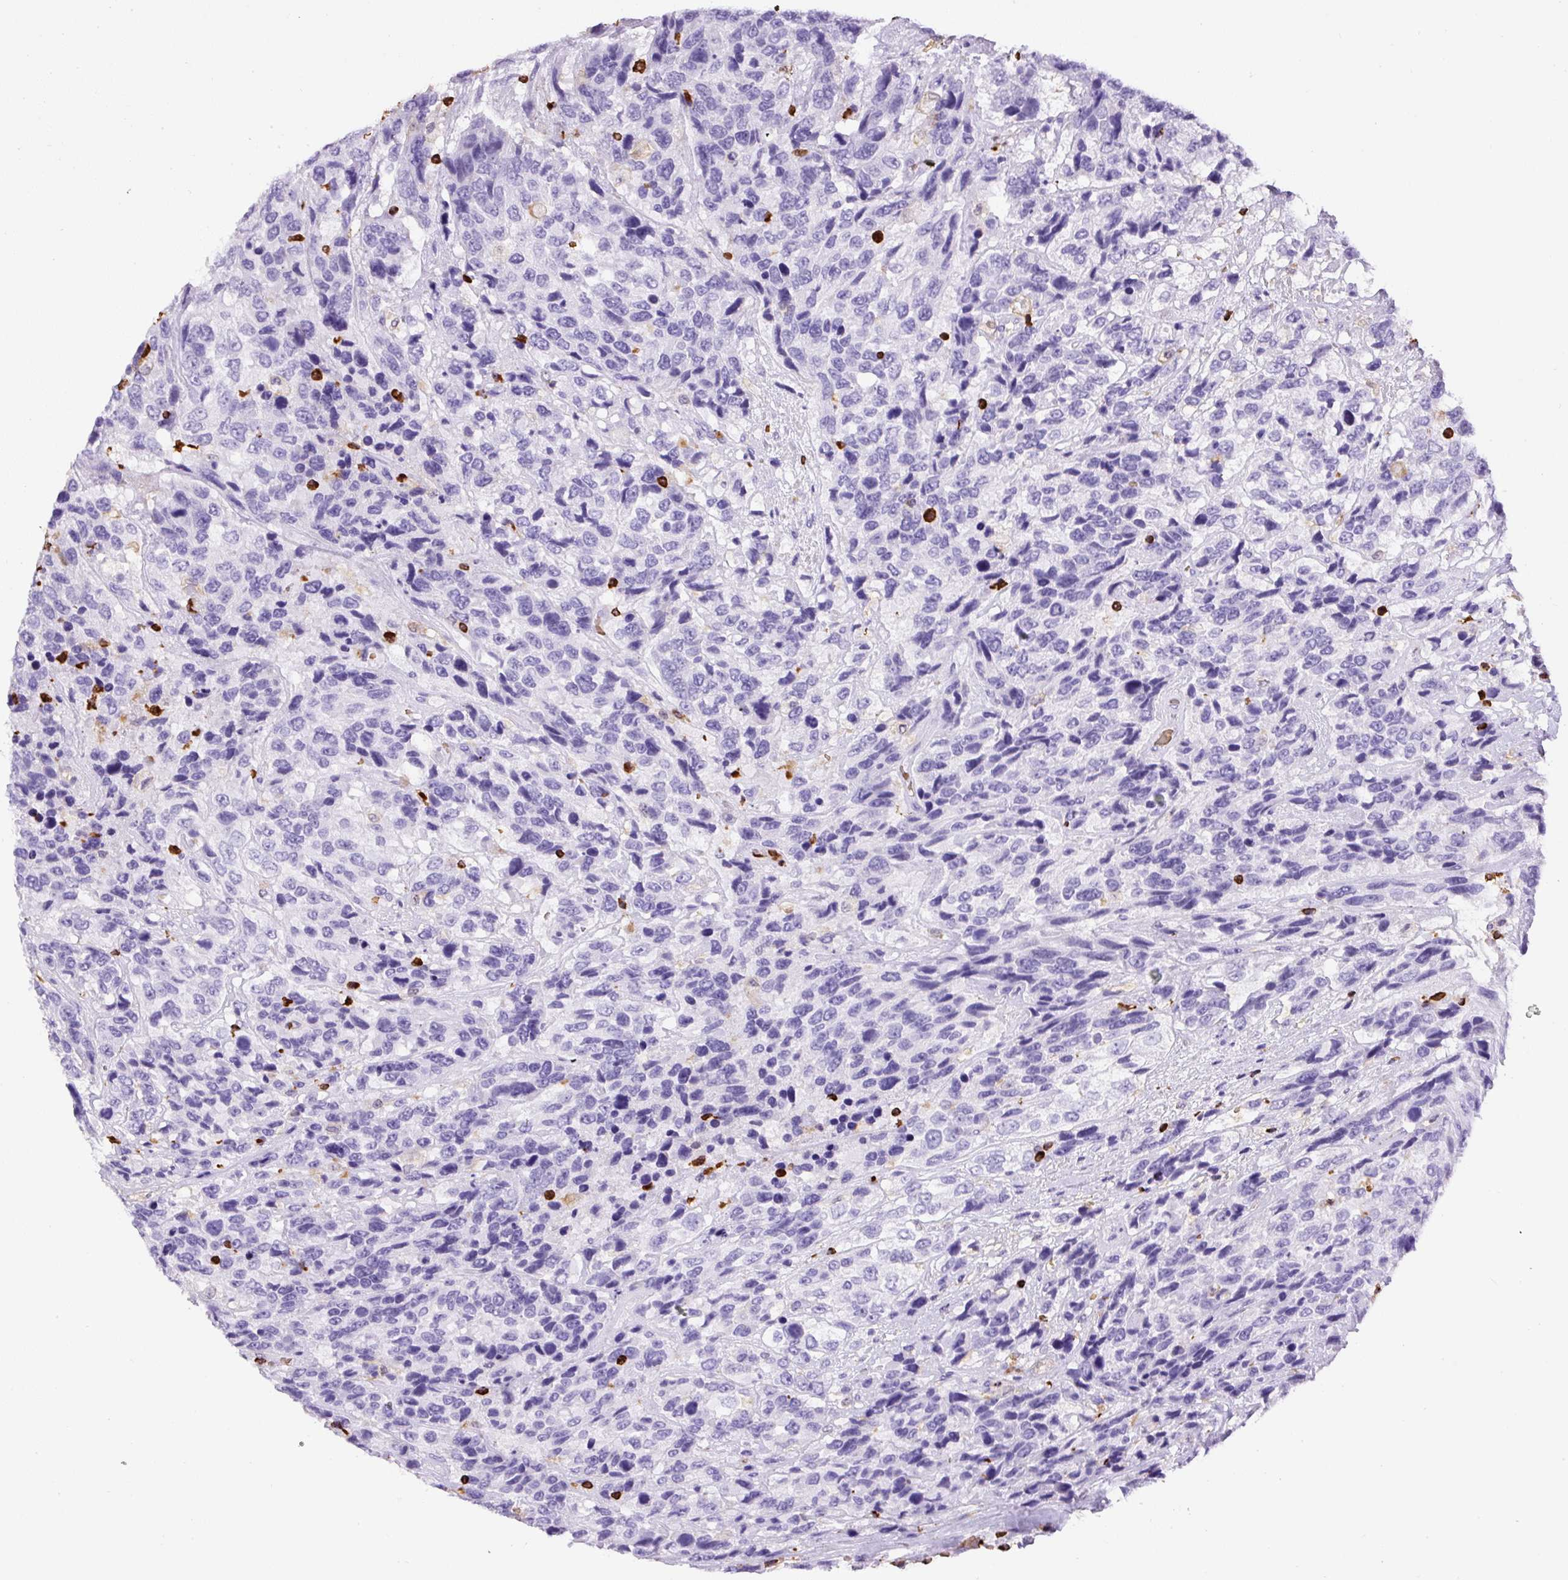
{"staining": {"intensity": "negative", "quantity": "none", "location": "none"}, "tissue": "urothelial cancer", "cell_type": "Tumor cells", "image_type": "cancer", "snomed": [{"axis": "morphology", "description": "Urothelial carcinoma, High grade"}, {"axis": "topography", "description": "Urinary bladder"}], "caption": "This is an immunohistochemistry histopathology image of human urothelial cancer. There is no staining in tumor cells.", "gene": "FAM228B", "patient": {"sex": "female", "age": 70}}